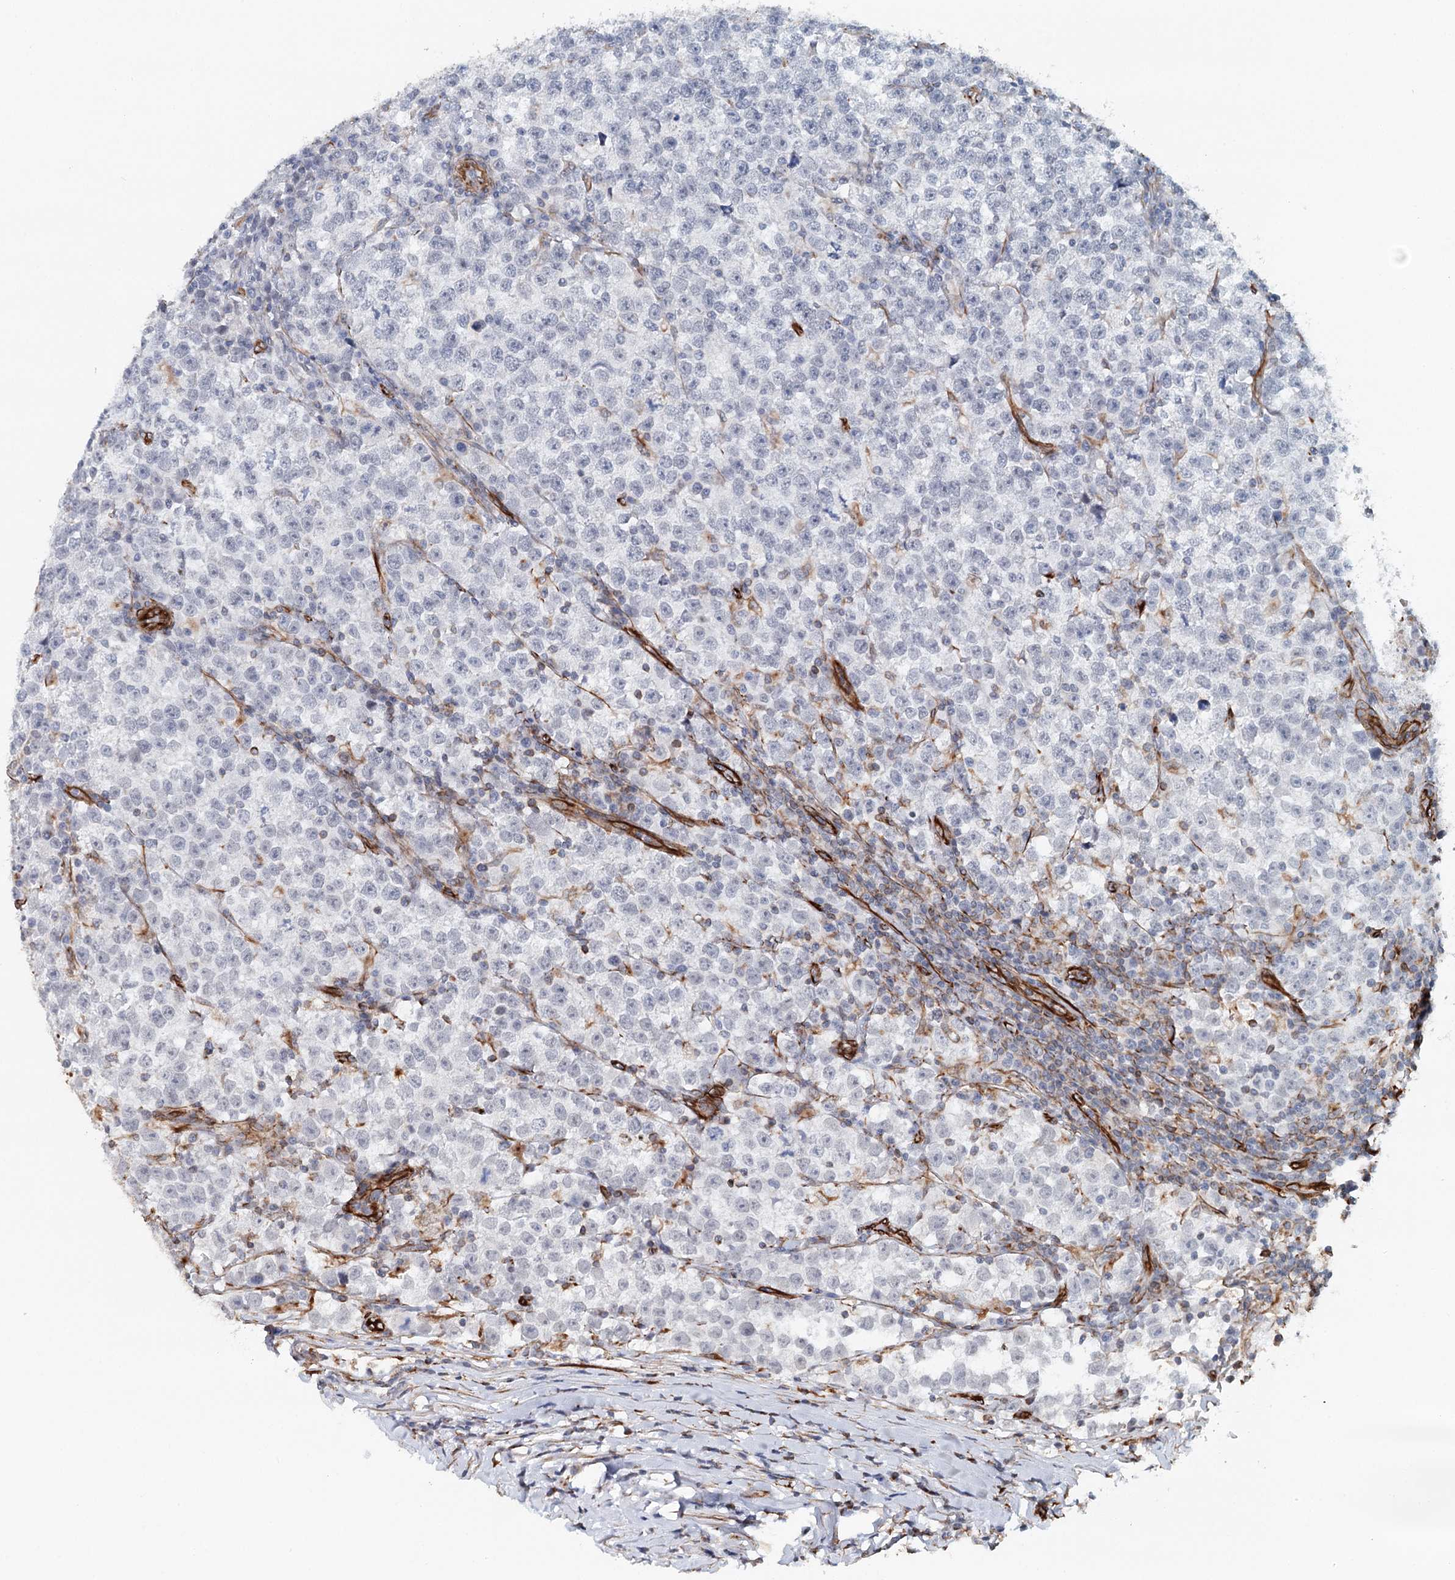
{"staining": {"intensity": "negative", "quantity": "none", "location": "none"}, "tissue": "testis cancer", "cell_type": "Tumor cells", "image_type": "cancer", "snomed": [{"axis": "morphology", "description": "Normal tissue, NOS"}, {"axis": "morphology", "description": "Seminoma, NOS"}, {"axis": "topography", "description": "Testis"}], "caption": "Immunohistochemistry (IHC) photomicrograph of neoplastic tissue: seminoma (testis) stained with DAB demonstrates no significant protein staining in tumor cells.", "gene": "SYNPO", "patient": {"sex": "male", "age": 43}}